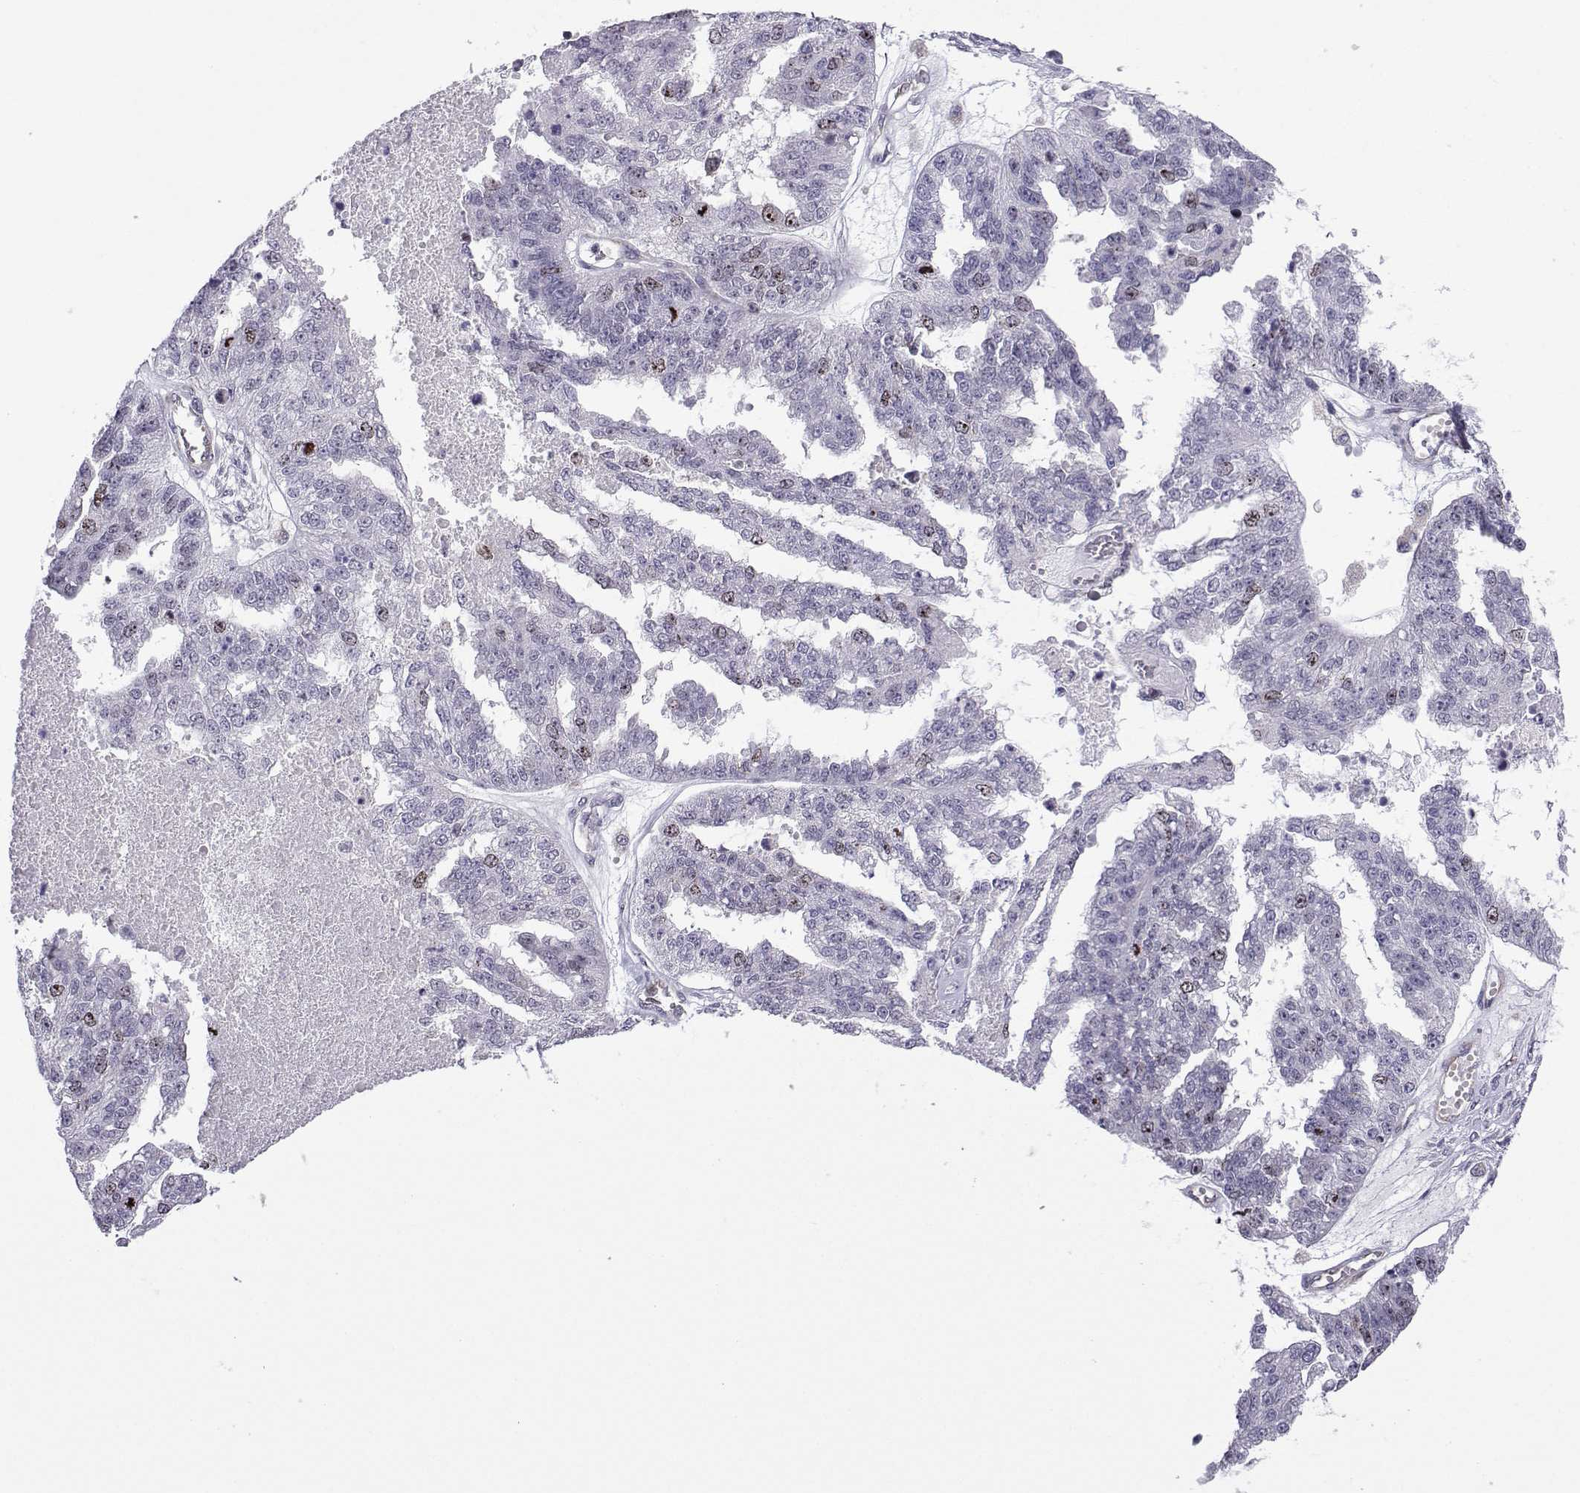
{"staining": {"intensity": "moderate", "quantity": "<25%", "location": "nuclear"}, "tissue": "ovarian cancer", "cell_type": "Tumor cells", "image_type": "cancer", "snomed": [{"axis": "morphology", "description": "Cystadenocarcinoma, serous, NOS"}, {"axis": "topography", "description": "Ovary"}], "caption": "Serous cystadenocarcinoma (ovarian) stained with DAB IHC demonstrates low levels of moderate nuclear staining in approximately <25% of tumor cells. The staining is performed using DAB brown chromogen to label protein expression. The nuclei are counter-stained blue using hematoxylin.", "gene": "INCENP", "patient": {"sex": "female", "age": 58}}